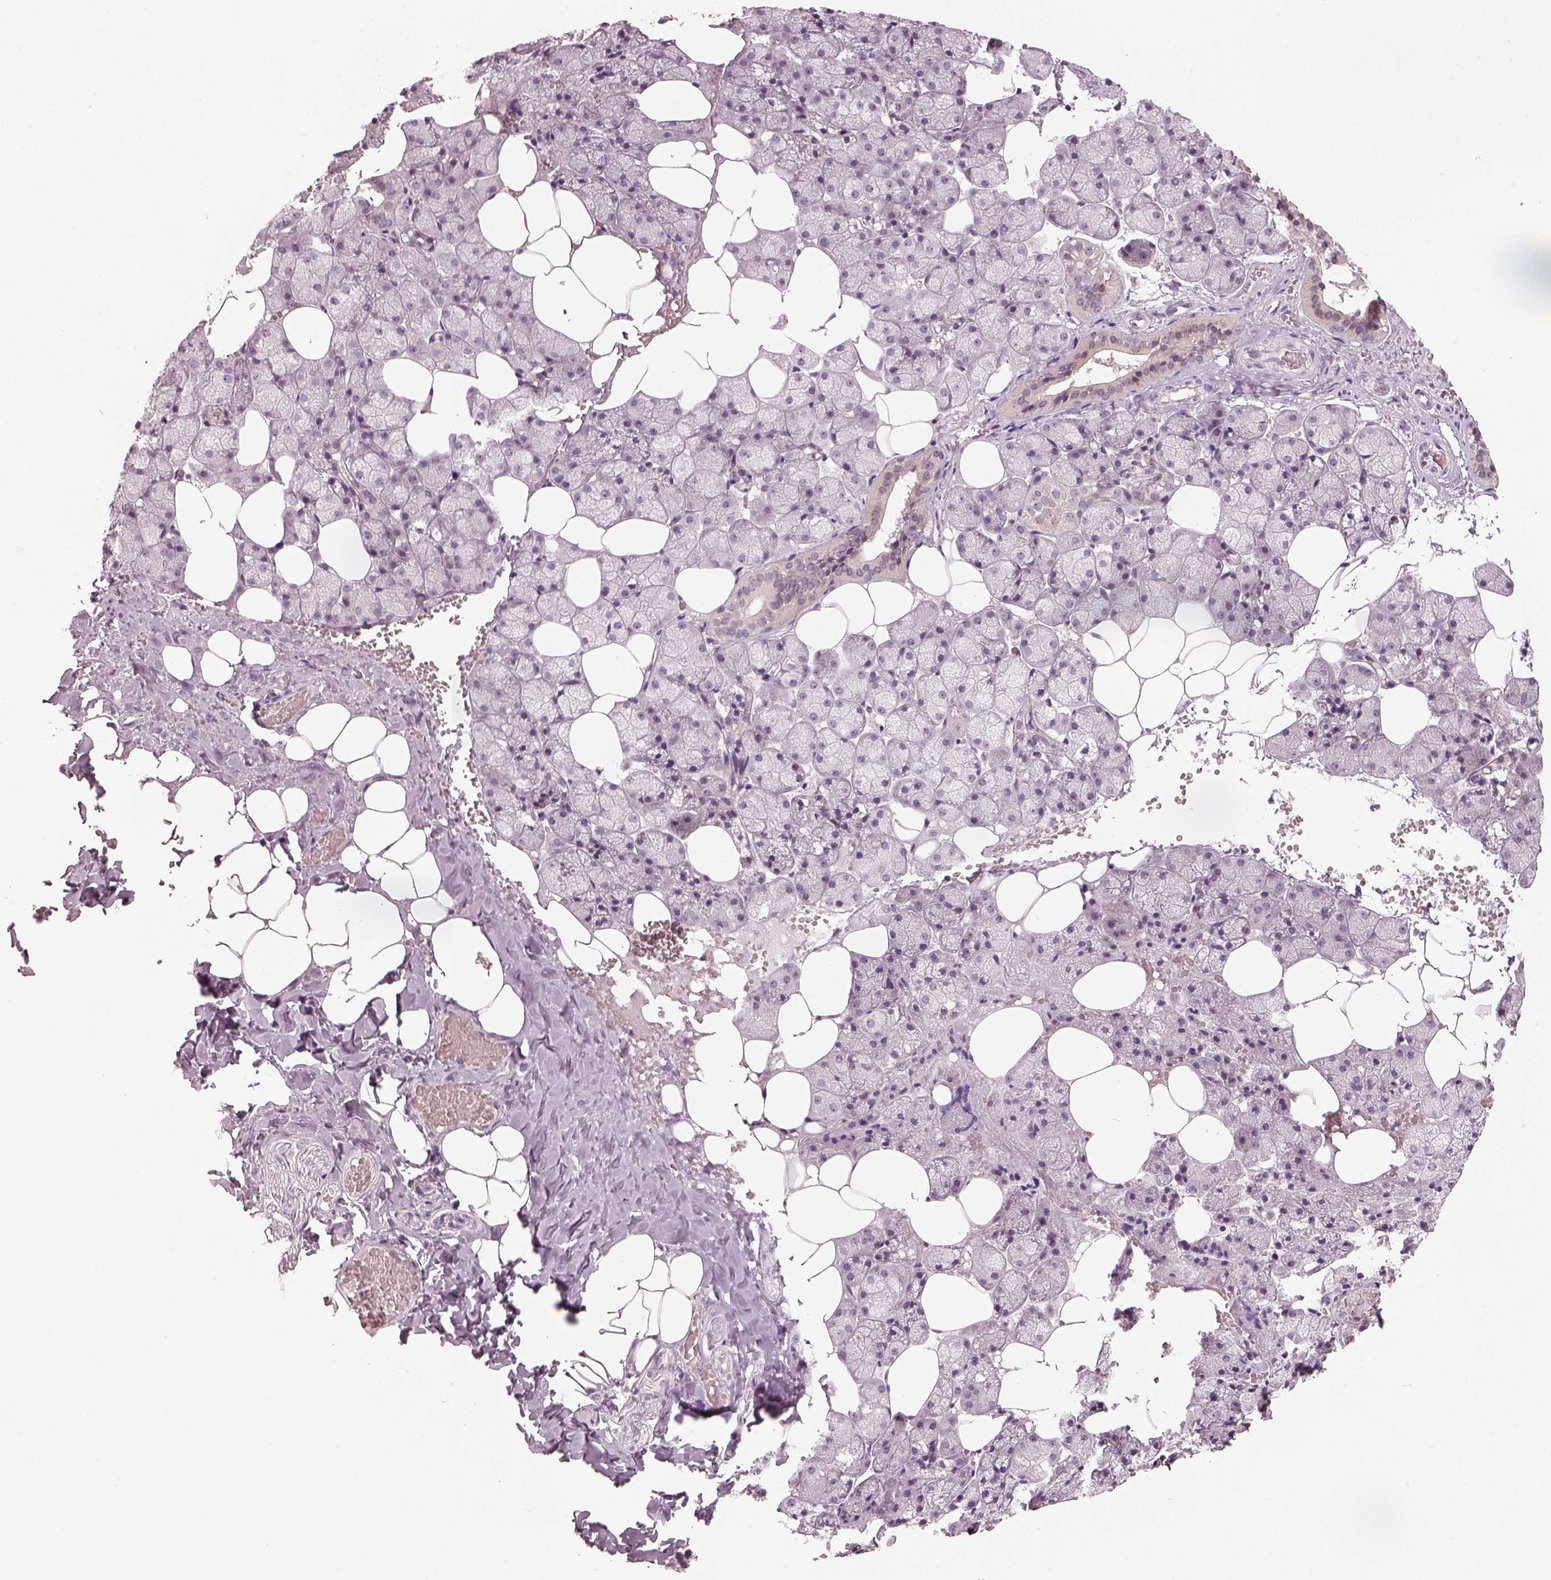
{"staining": {"intensity": "weak", "quantity": "<25%", "location": "cytoplasmic/membranous"}, "tissue": "salivary gland", "cell_type": "Glandular cells", "image_type": "normal", "snomed": [{"axis": "morphology", "description": "Normal tissue, NOS"}, {"axis": "topography", "description": "Salivary gland"}], "caption": "Immunohistochemistry (IHC) of benign human salivary gland displays no positivity in glandular cells.", "gene": "CDS1", "patient": {"sex": "male", "age": 38}}